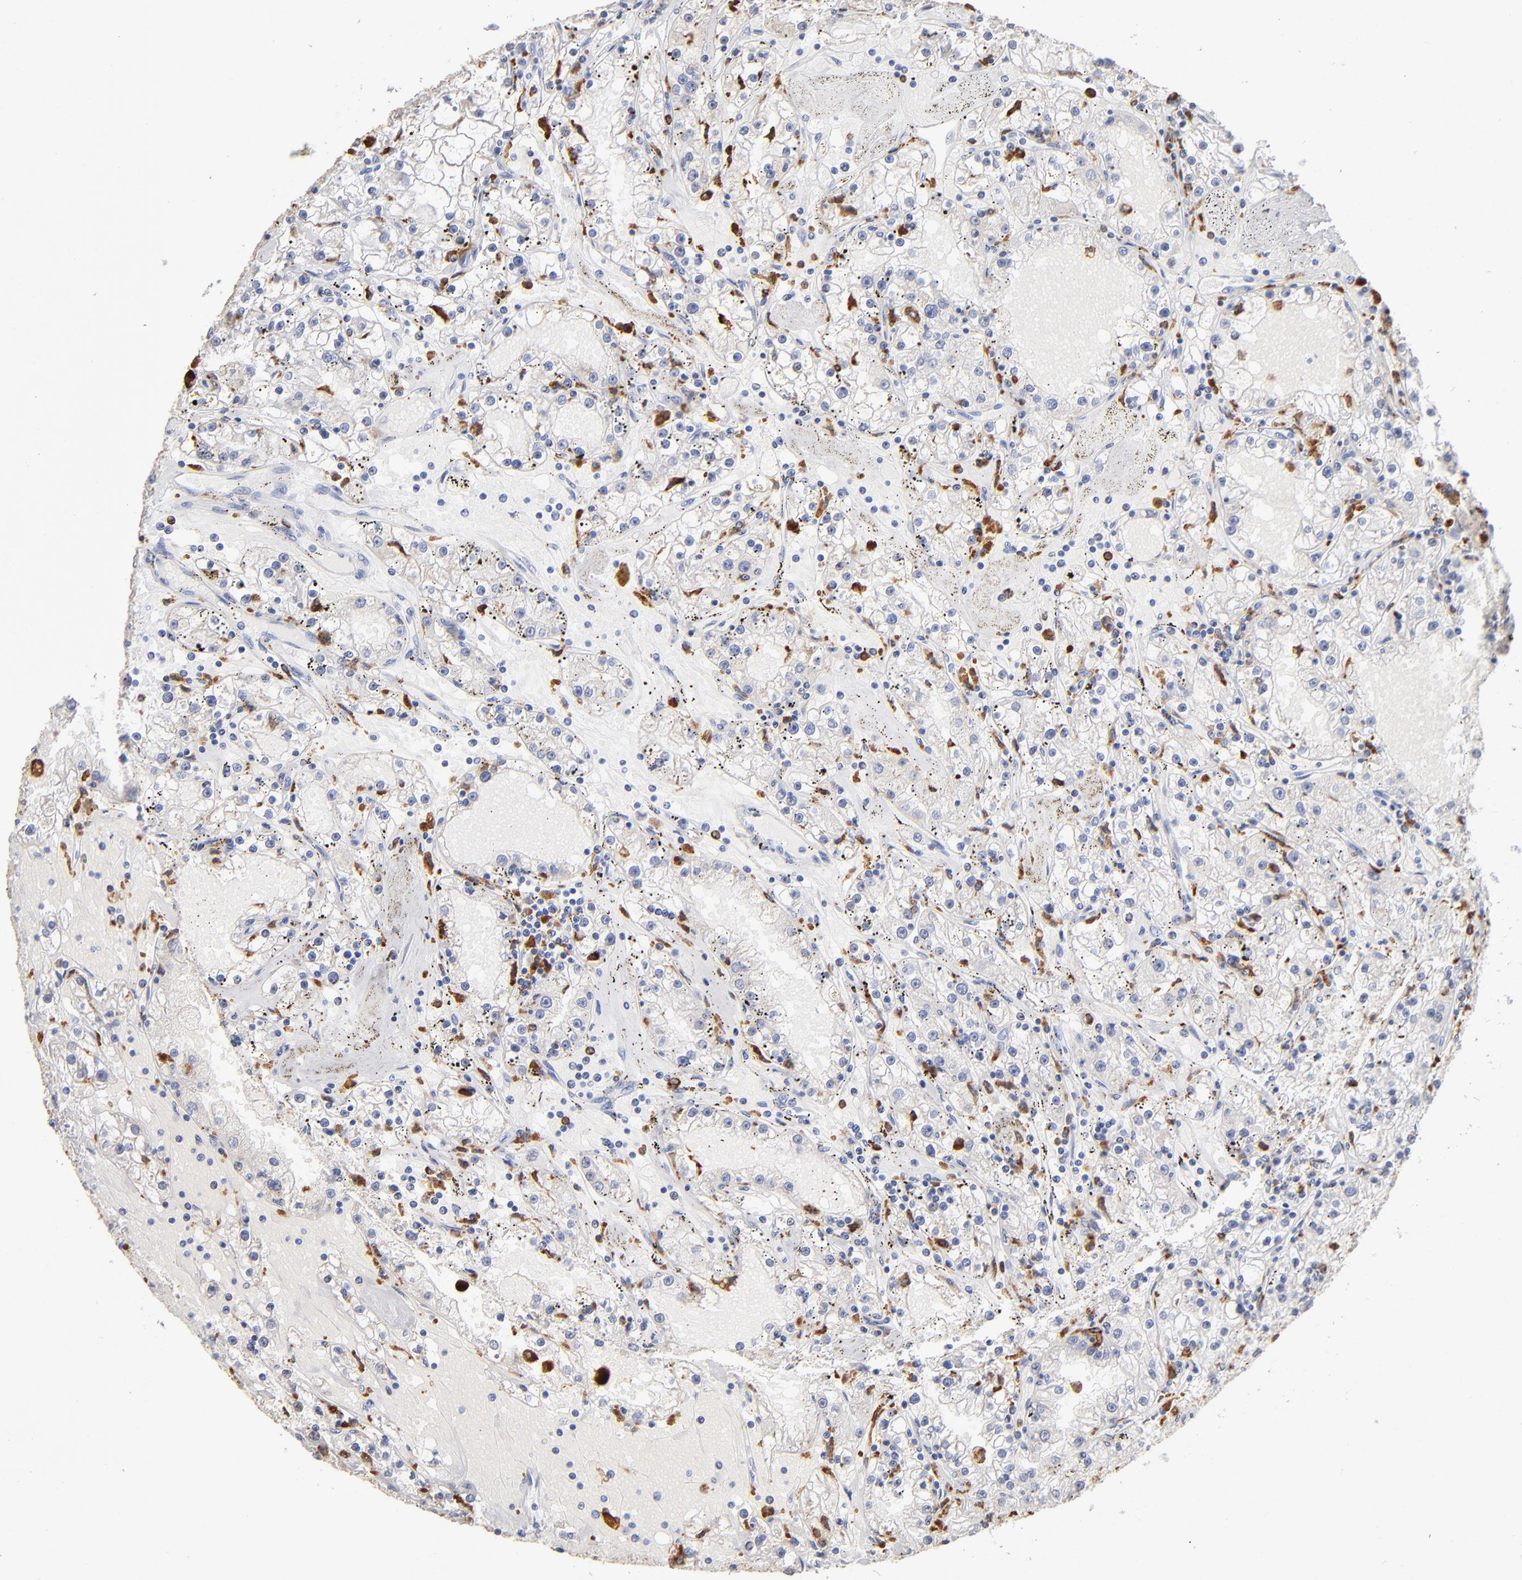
{"staining": {"intensity": "negative", "quantity": "none", "location": "none"}, "tissue": "renal cancer", "cell_type": "Tumor cells", "image_type": "cancer", "snomed": [{"axis": "morphology", "description": "Adenocarcinoma, NOS"}, {"axis": "topography", "description": "Kidney"}], "caption": "Renal cancer stained for a protein using immunohistochemistry (IHC) demonstrates no positivity tumor cells.", "gene": "CD180", "patient": {"sex": "male", "age": 56}}